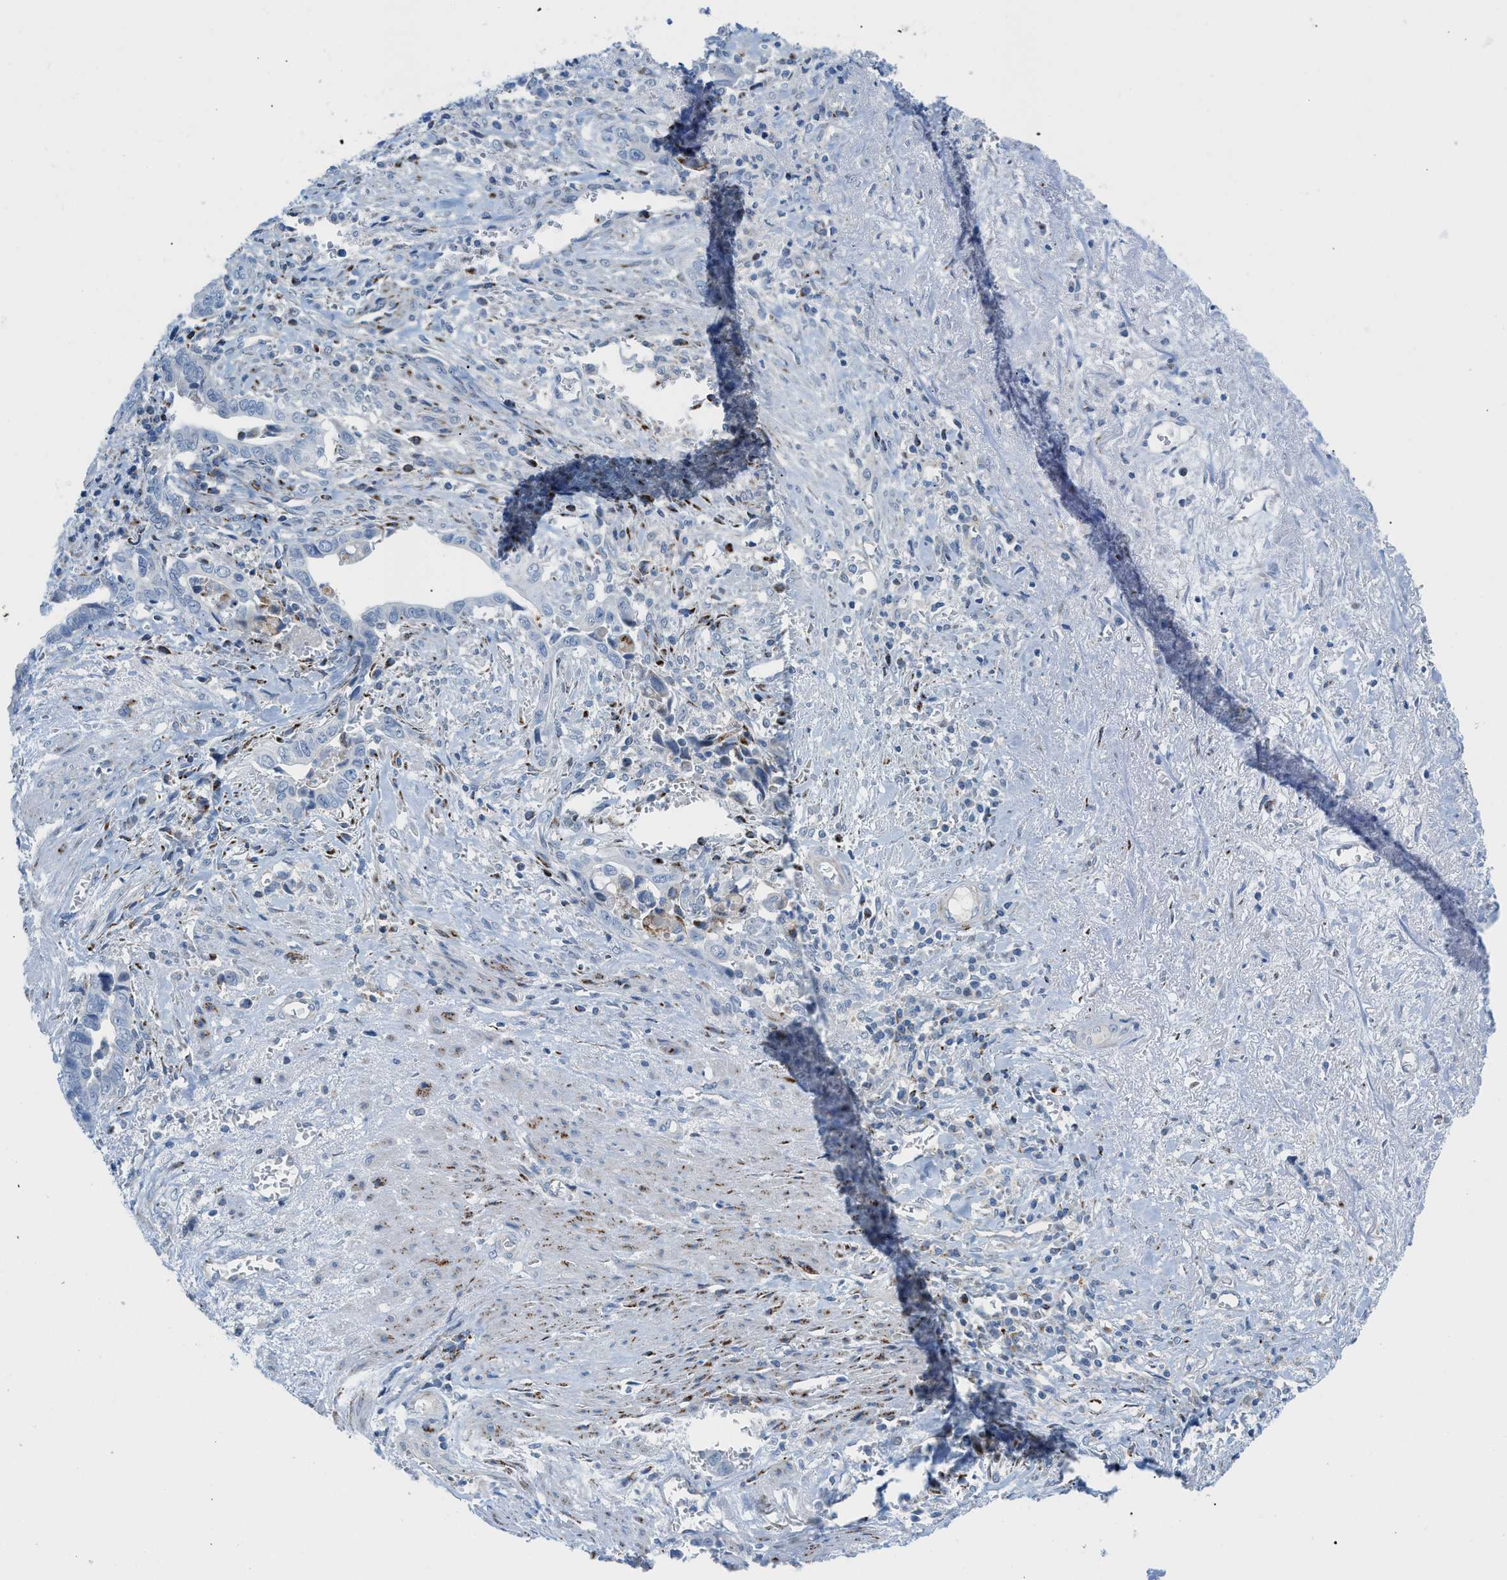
{"staining": {"intensity": "negative", "quantity": "none", "location": "none"}, "tissue": "liver cancer", "cell_type": "Tumor cells", "image_type": "cancer", "snomed": [{"axis": "morphology", "description": "Cholangiocarcinoma"}, {"axis": "topography", "description": "Liver"}], "caption": "Liver cancer stained for a protein using immunohistochemistry exhibits no expression tumor cells.", "gene": "RBBP9", "patient": {"sex": "female", "age": 79}}